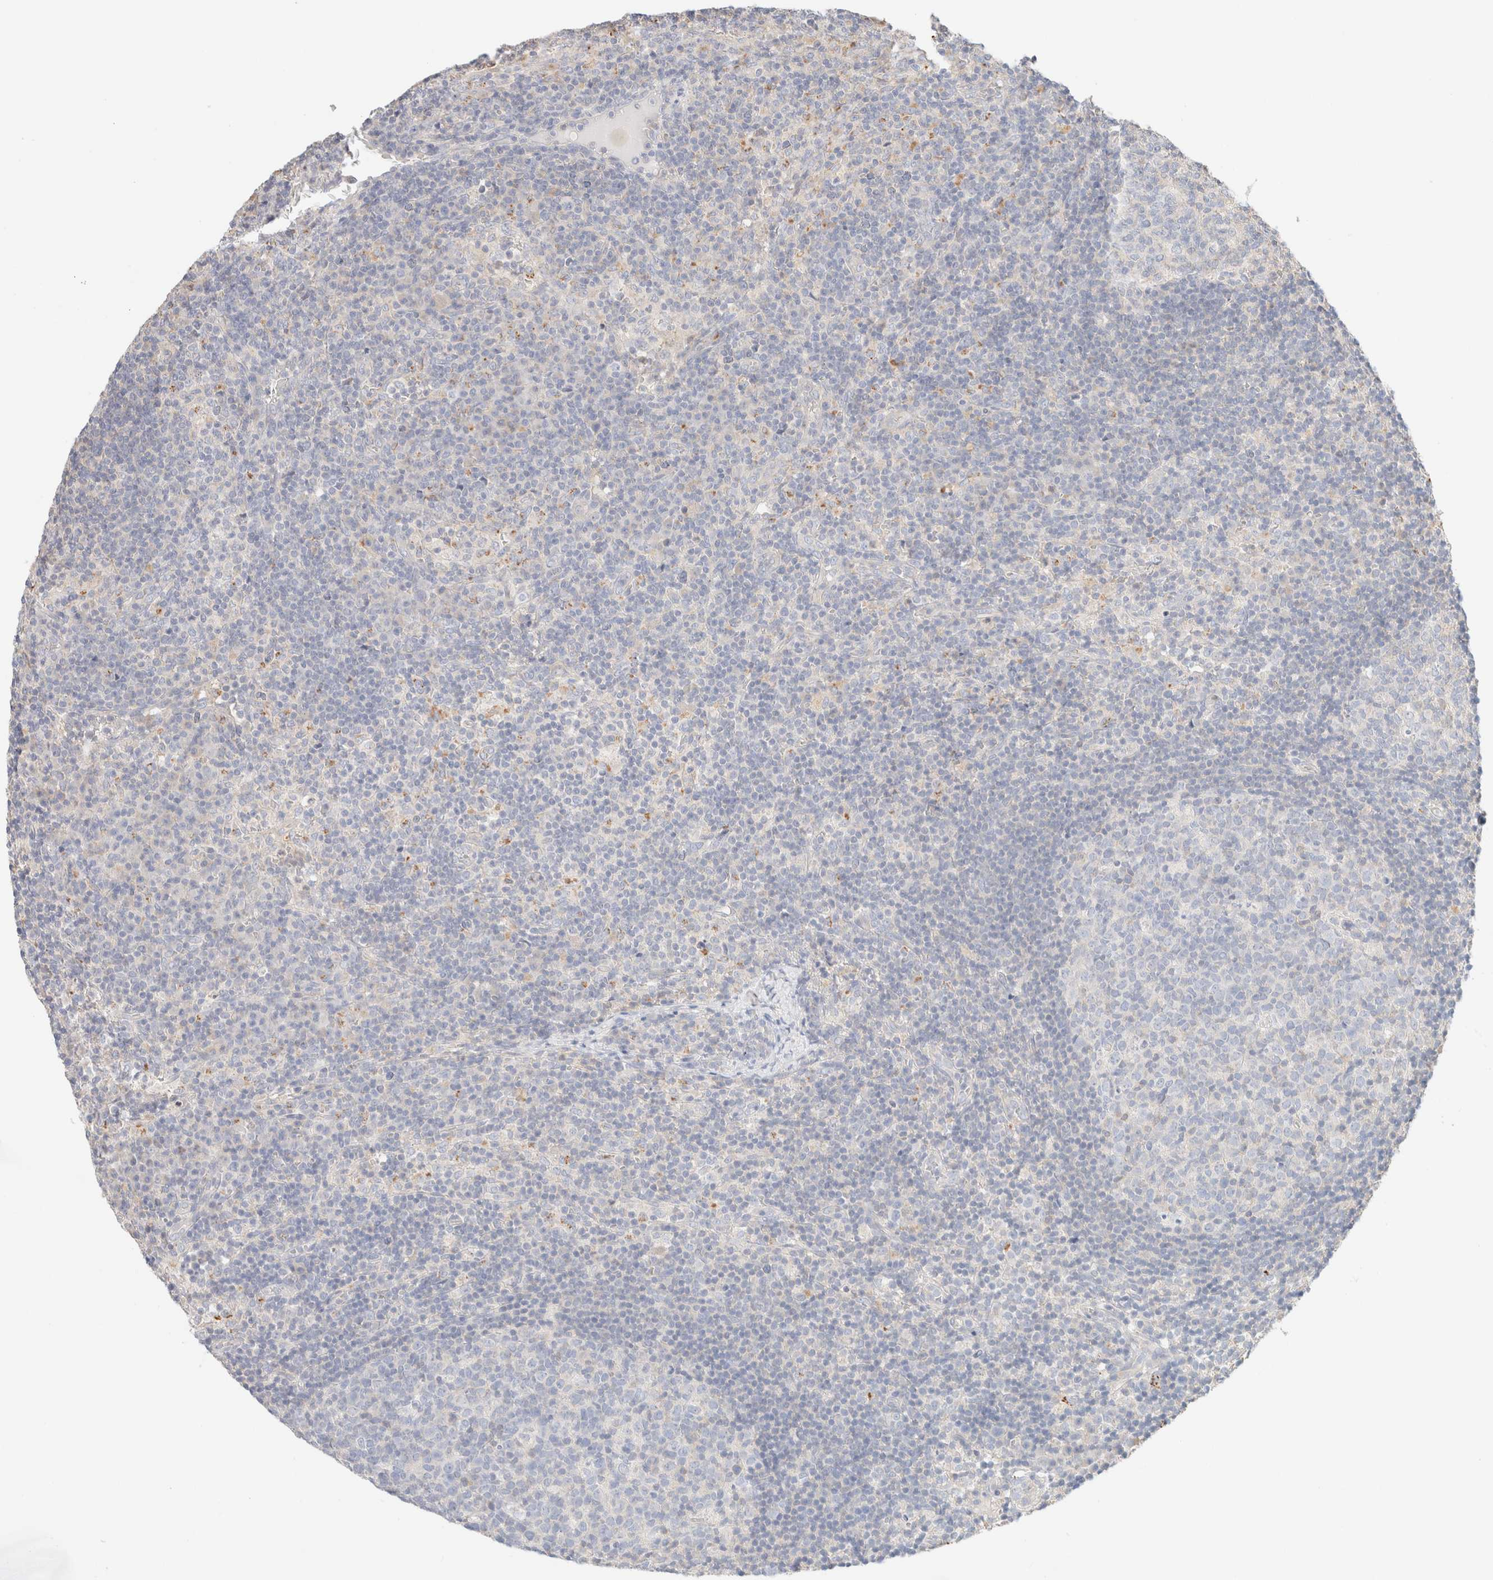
{"staining": {"intensity": "negative", "quantity": "none", "location": "none"}, "tissue": "lymph node", "cell_type": "Germinal center cells", "image_type": "normal", "snomed": [{"axis": "morphology", "description": "Normal tissue, NOS"}, {"axis": "morphology", "description": "Inflammation, NOS"}, {"axis": "topography", "description": "Lymph node"}], "caption": "Protein analysis of normal lymph node displays no significant positivity in germinal center cells.", "gene": "SARM1", "patient": {"sex": "male", "age": 55}}